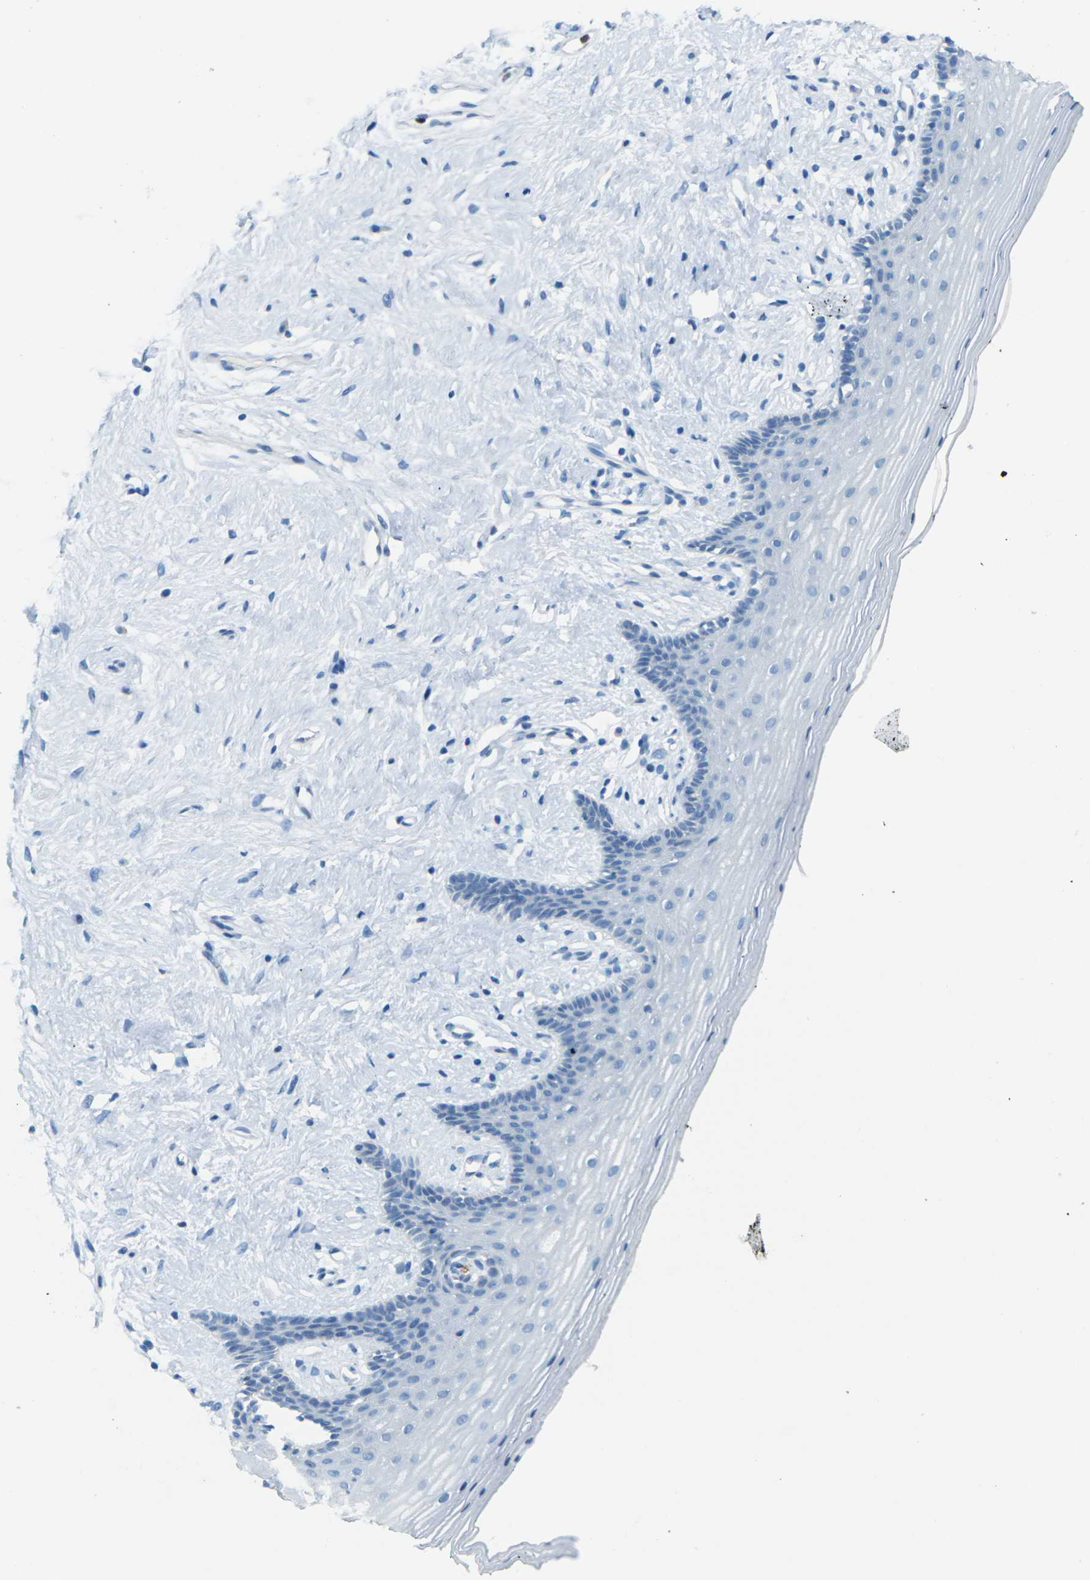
{"staining": {"intensity": "negative", "quantity": "none", "location": "none"}, "tissue": "vagina", "cell_type": "Squamous epithelial cells", "image_type": "normal", "snomed": [{"axis": "morphology", "description": "Normal tissue, NOS"}, {"axis": "topography", "description": "Vagina"}], "caption": "Immunohistochemistry image of normal vagina: human vagina stained with DAB (3,3'-diaminobenzidine) shows no significant protein expression in squamous epithelial cells. (DAB (3,3'-diaminobenzidine) immunohistochemistry (IHC), high magnification).", "gene": "CDH16", "patient": {"sex": "female", "age": 44}}